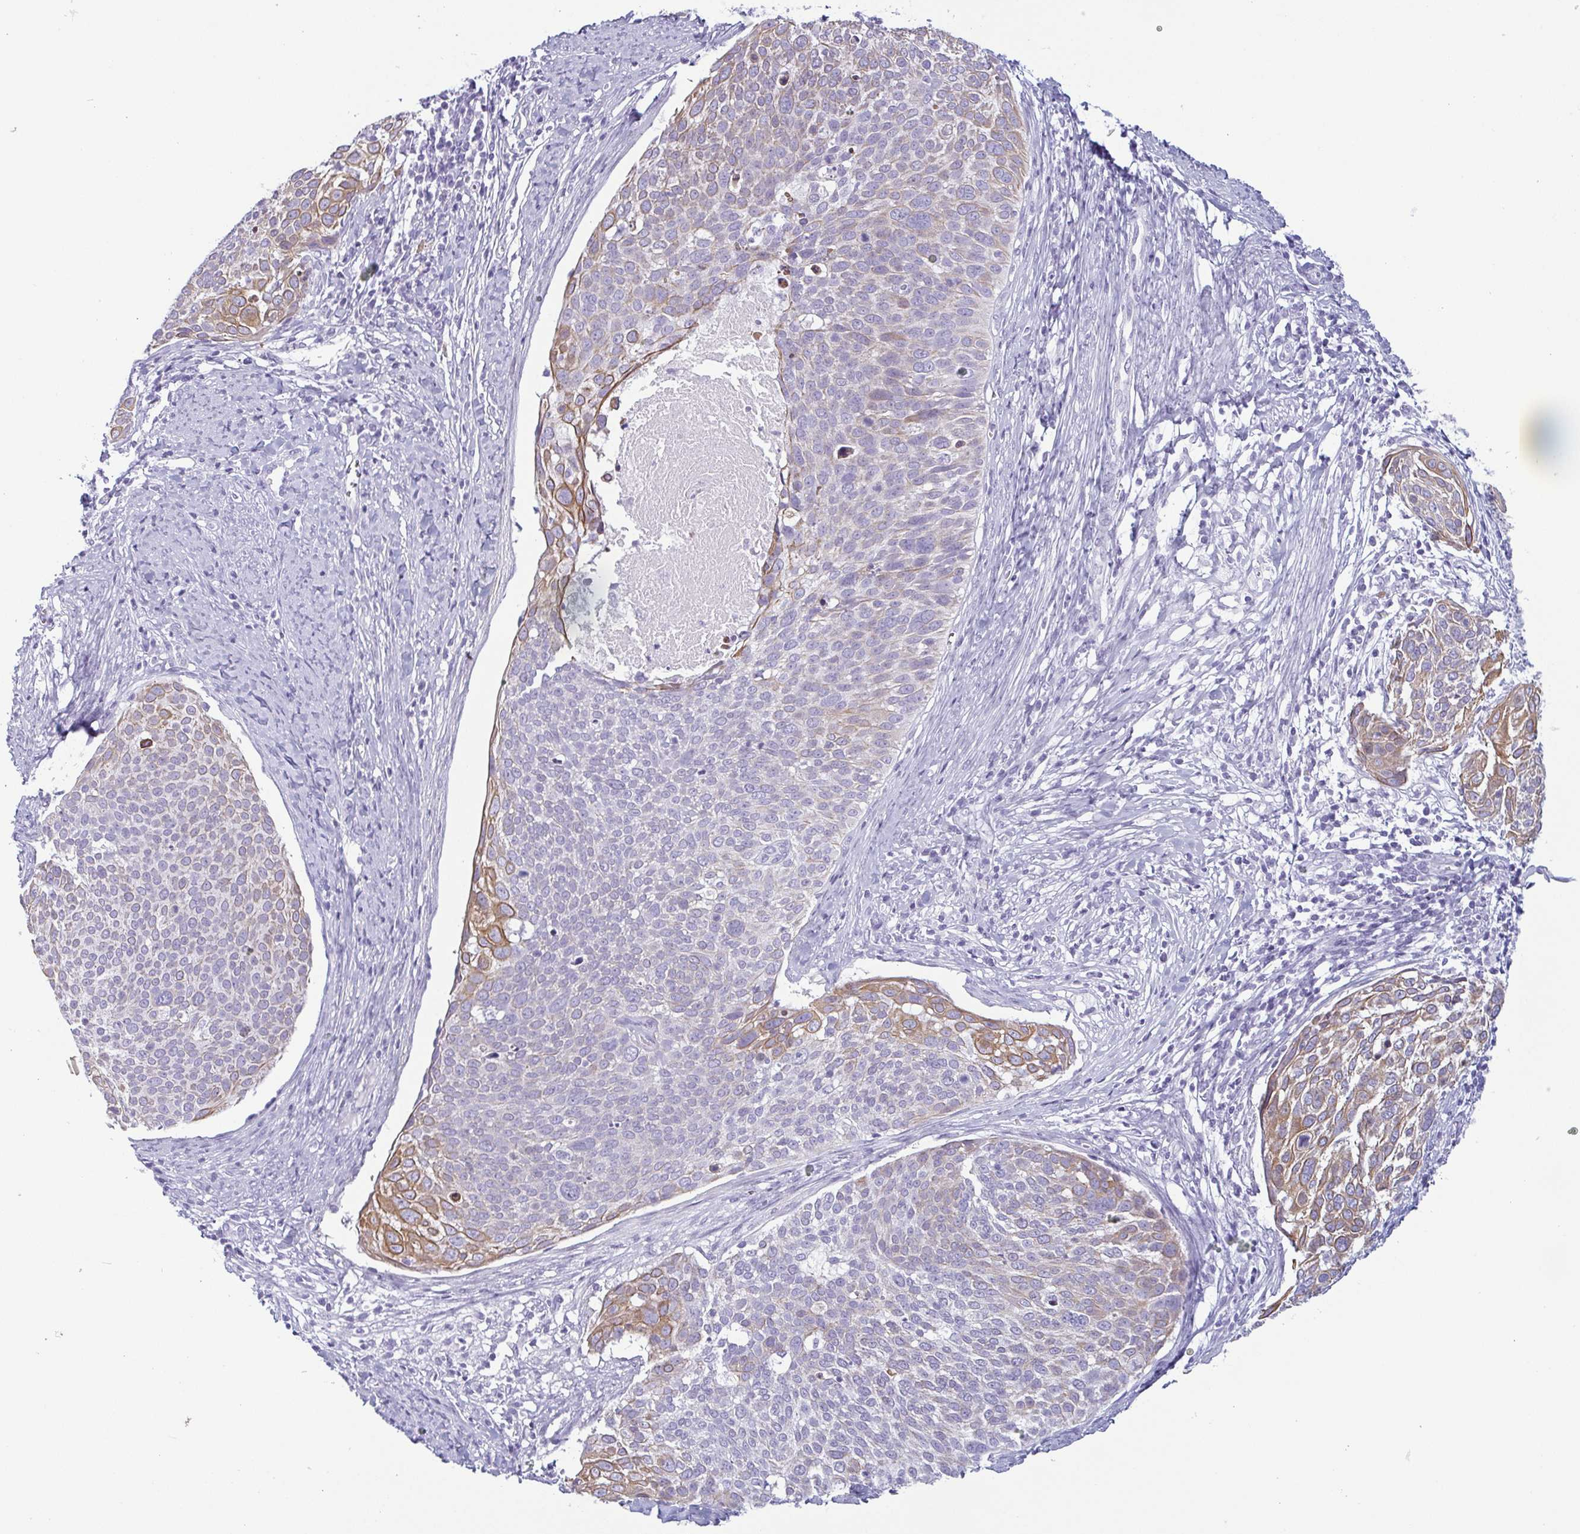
{"staining": {"intensity": "moderate", "quantity": "25%-75%", "location": "cytoplasmic/membranous"}, "tissue": "cervical cancer", "cell_type": "Tumor cells", "image_type": "cancer", "snomed": [{"axis": "morphology", "description": "Squamous cell carcinoma, NOS"}, {"axis": "topography", "description": "Cervix"}], "caption": "There is medium levels of moderate cytoplasmic/membranous expression in tumor cells of cervical cancer (squamous cell carcinoma), as demonstrated by immunohistochemical staining (brown color).", "gene": "KRT78", "patient": {"sex": "female", "age": 39}}